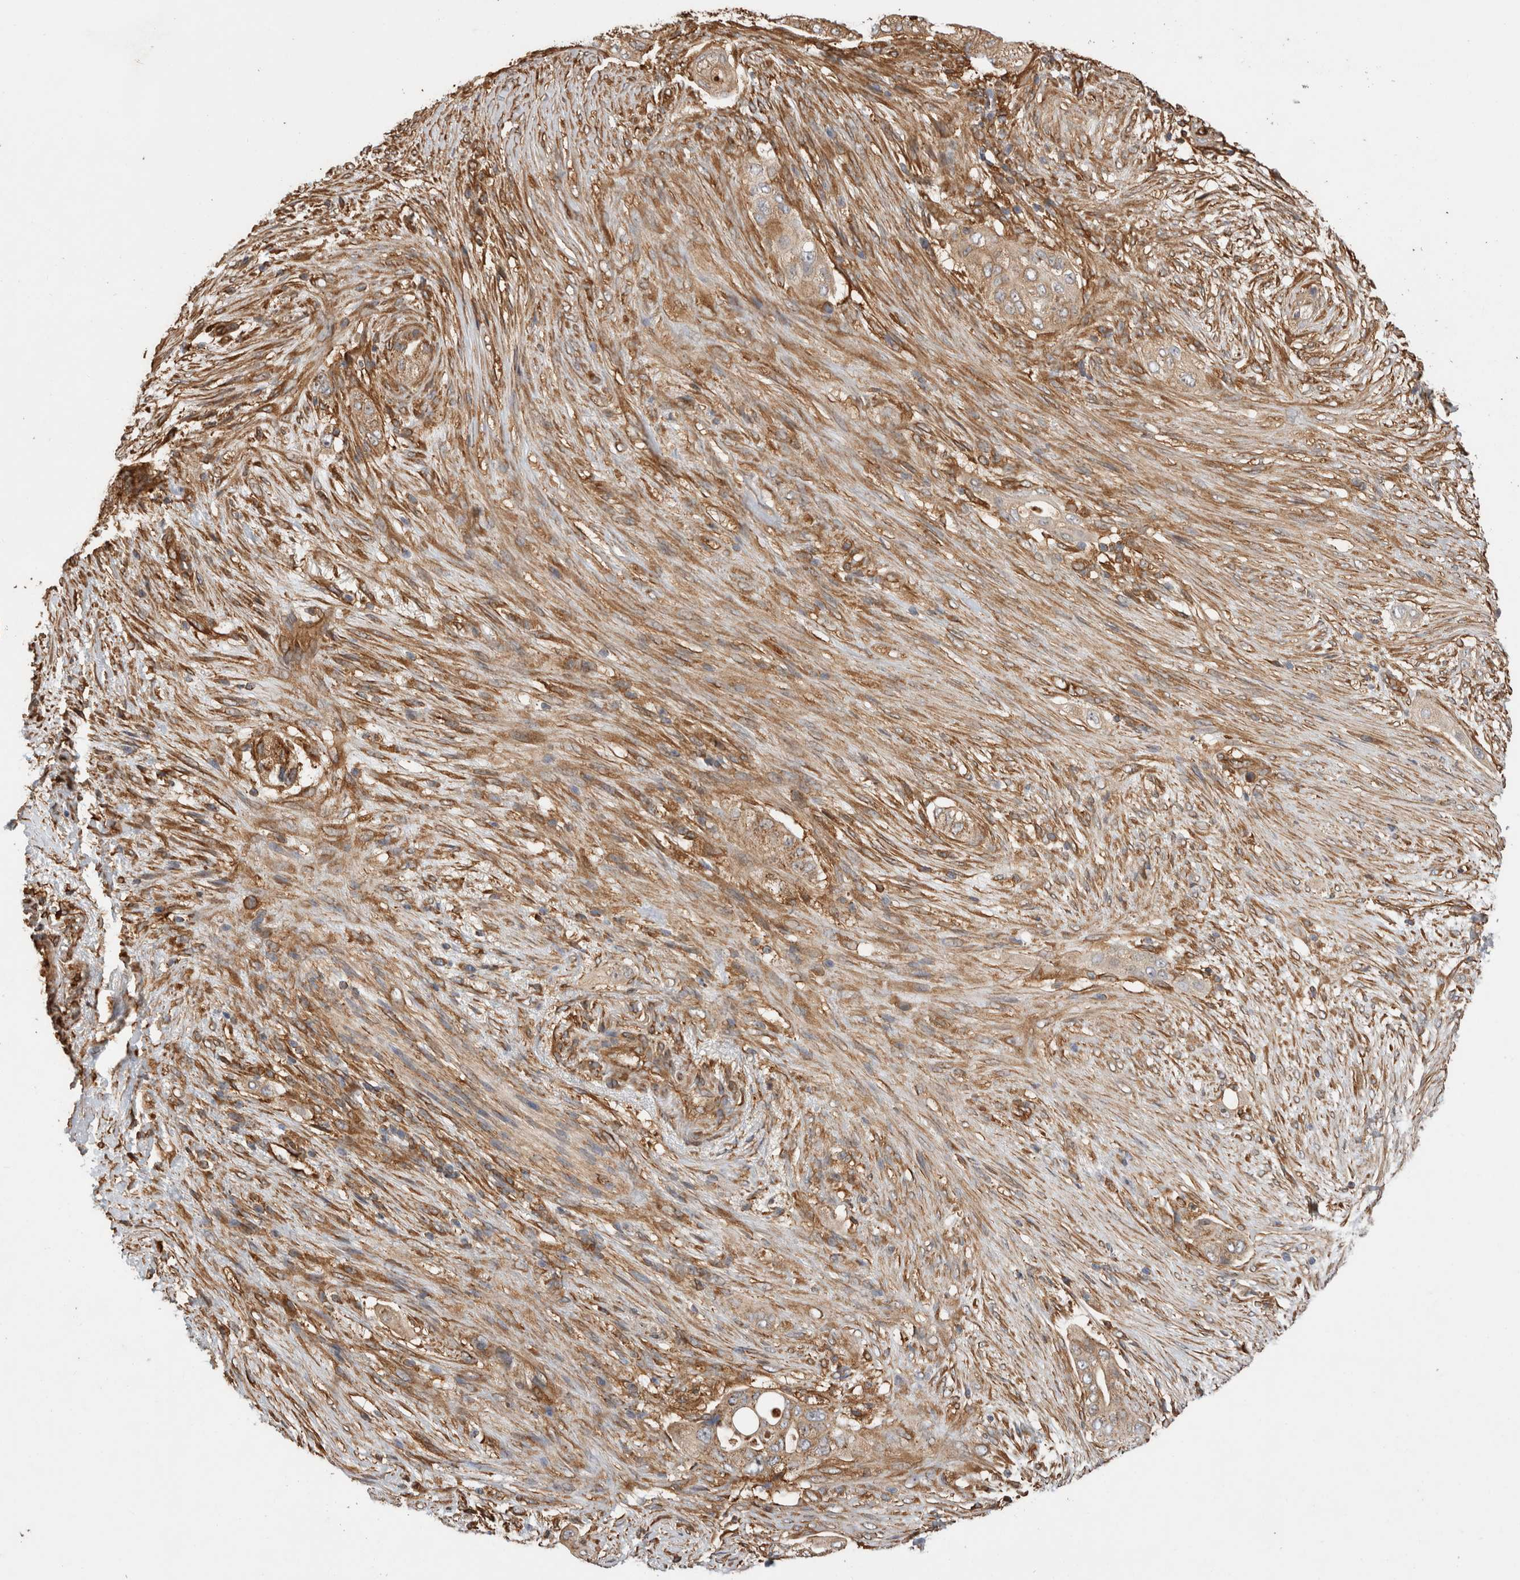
{"staining": {"intensity": "weak", "quantity": ">75%", "location": "cytoplasmic/membranous"}, "tissue": "pancreatic cancer", "cell_type": "Tumor cells", "image_type": "cancer", "snomed": [{"axis": "morphology", "description": "Adenocarcinoma, NOS"}, {"axis": "topography", "description": "Pancreas"}], "caption": "Adenocarcinoma (pancreatic) was stained to show a protein in brown. There is low levels of weak cytoplasmic/membranous positivity in approximately >75% of tumor cells.", "gene": "ZNF397", "patient": {"sex": "male", "age": 53}}